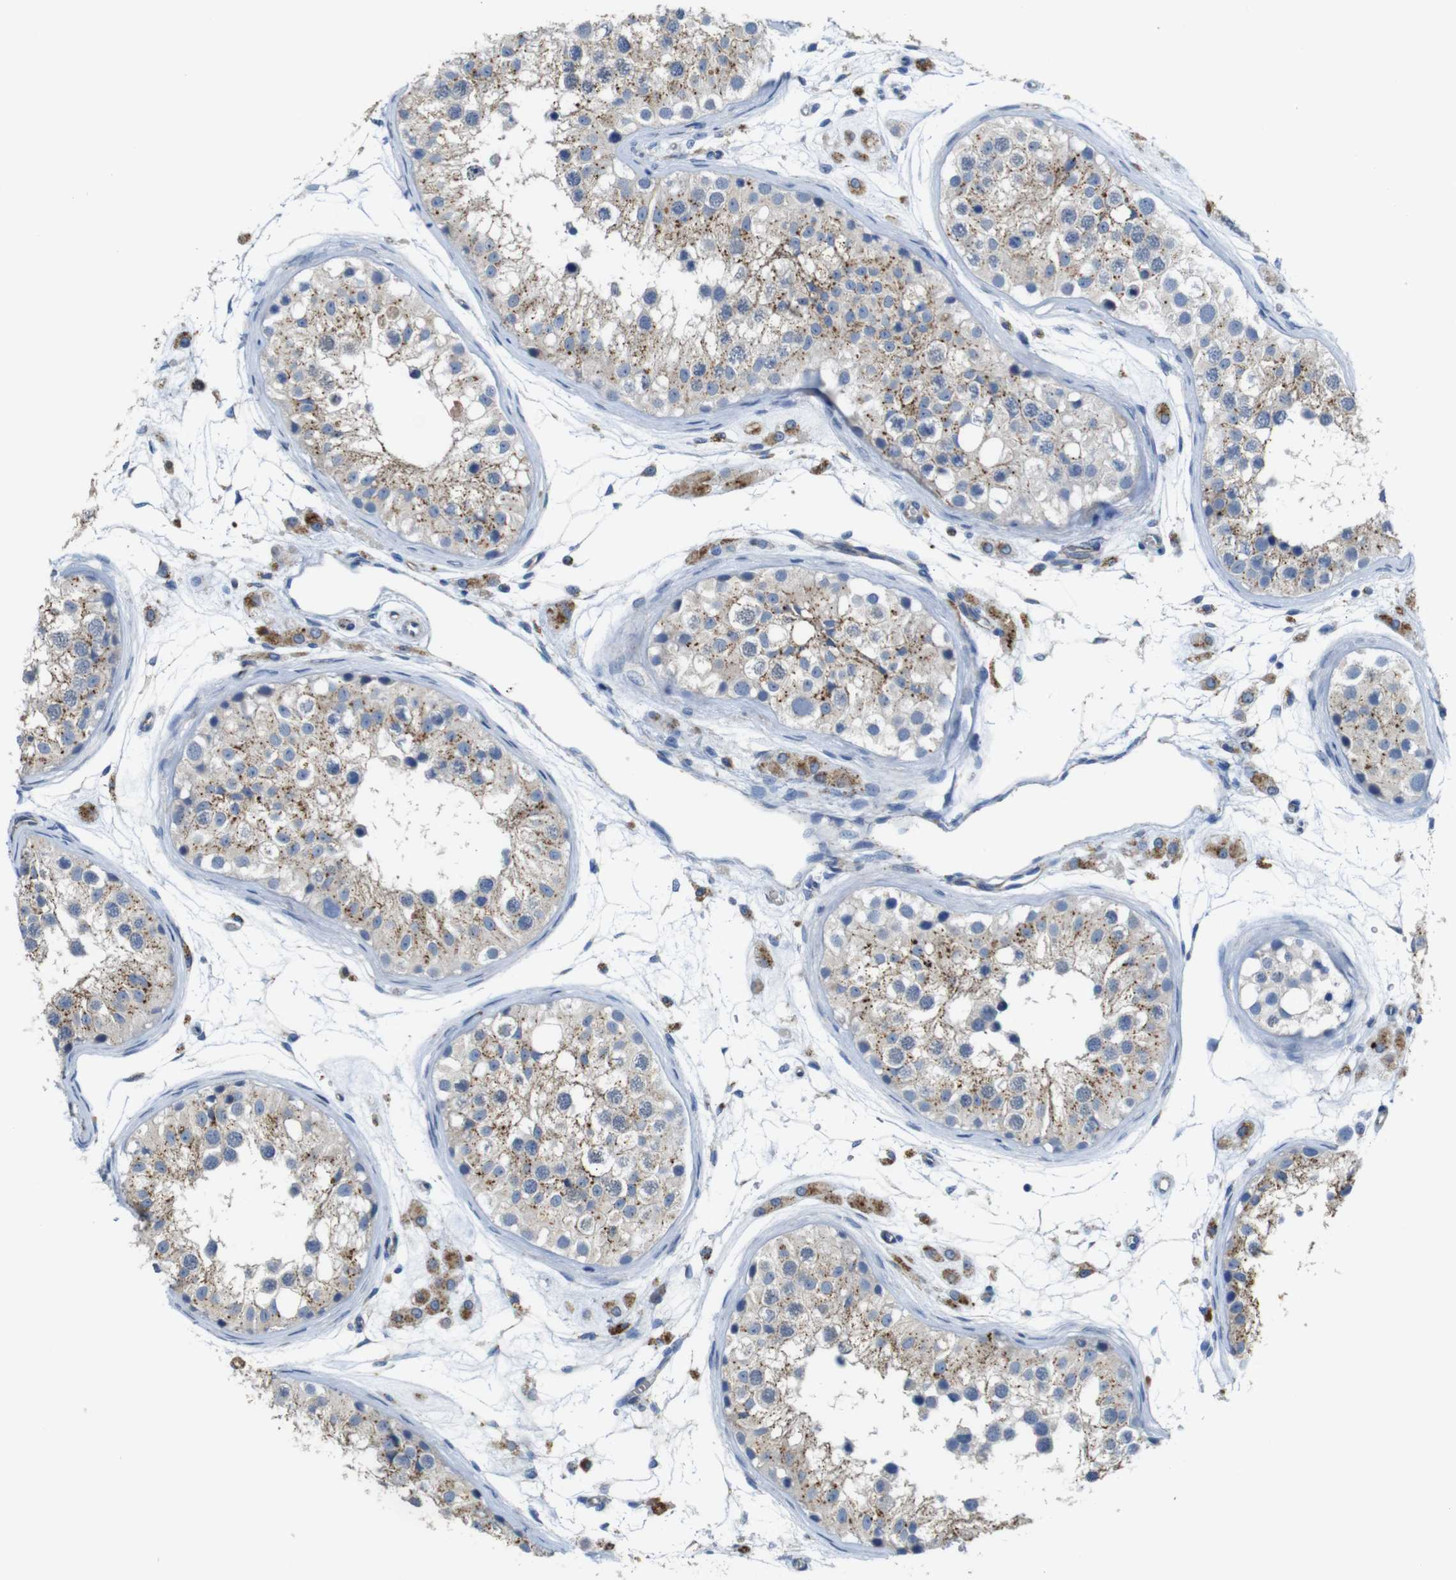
{"staining": {"intensity": "moderate", "quantity": "25%-75%", "location": "cytoplasmic/membranous"}, "tissue": "testis", "cell_type": "Cells in seminiferous ducts", "image_type": "normal", "snomed": [{"axis": "morphology", "description": "Normal tissue, NOS"}, {"axis": "morphology", "description": "Adenocarcinoma, metastatic, NOS"}, {"axis": "topography", "description": "Testis"}], "caption": "Testis was stained to show a protein in brown. There is medium levels of moderate cytoplasmic/membranous staining in about 25%-75% of cells in seminiferous ducts.", "gene": "NHLRC3", "patient": {"sex": "male", "age": 26}}